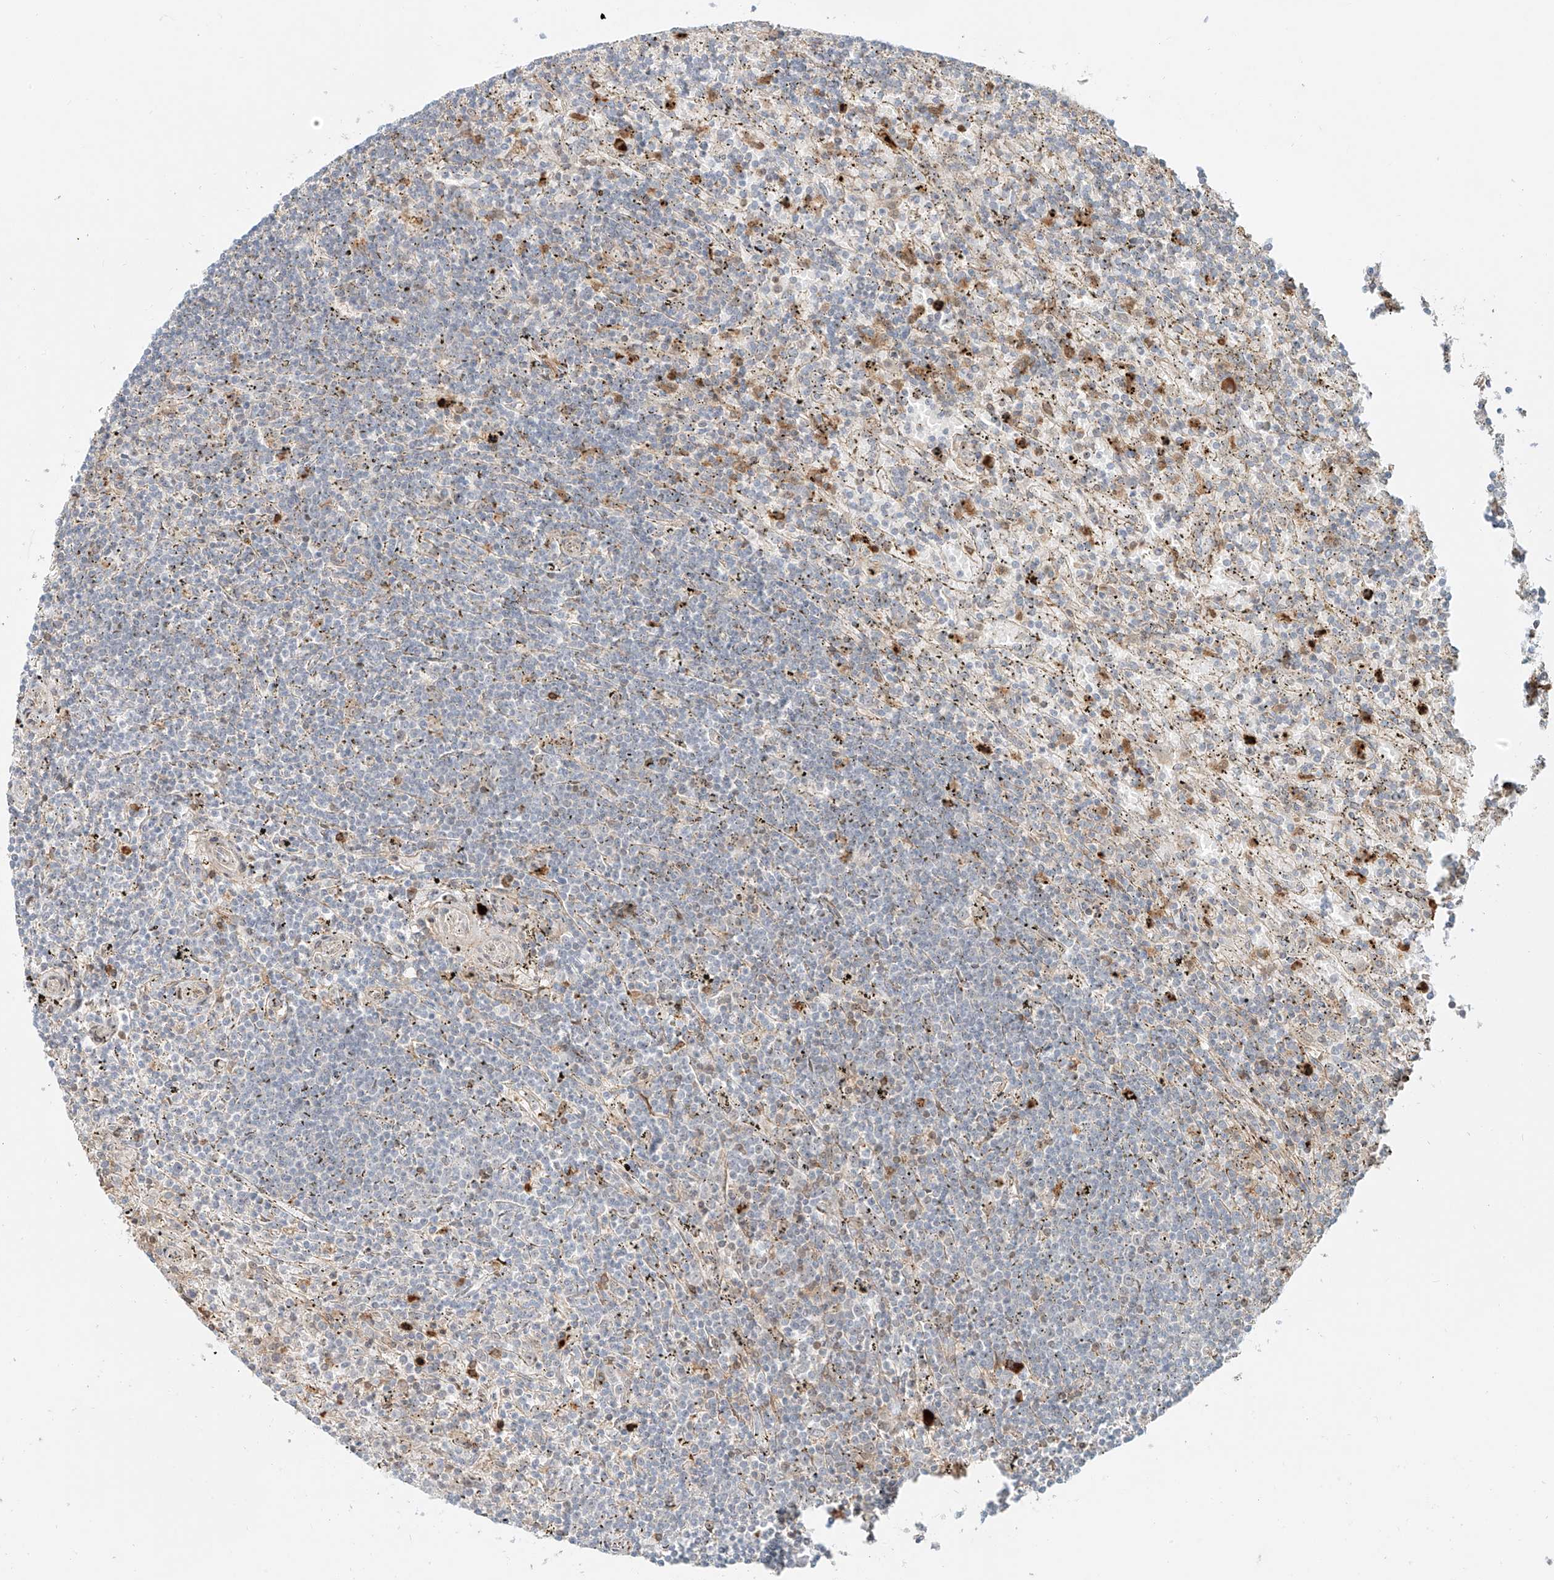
{"staining": {"intensity": "negative", "quantity": "none", "location": "none"}, "tissue": "lymphoma", "cell_type": "Tumor cells", "image_type": "cancer", "snomed": [{"axis": "morphology", "description": "Malignant lymphoma, non-Hodgkin's type, Low grade"}, {"axis": "topography", "description": "Spleen"}], "caption": "The immunohistochemistry histopathology image has no significant staining in tumor cells of lymphoma tissue. (Brightfield microscopy of DAB immunohistochemistry at high magnification).", "gene": "CEP162", "patient": {"sex": "male", "age": 76}}